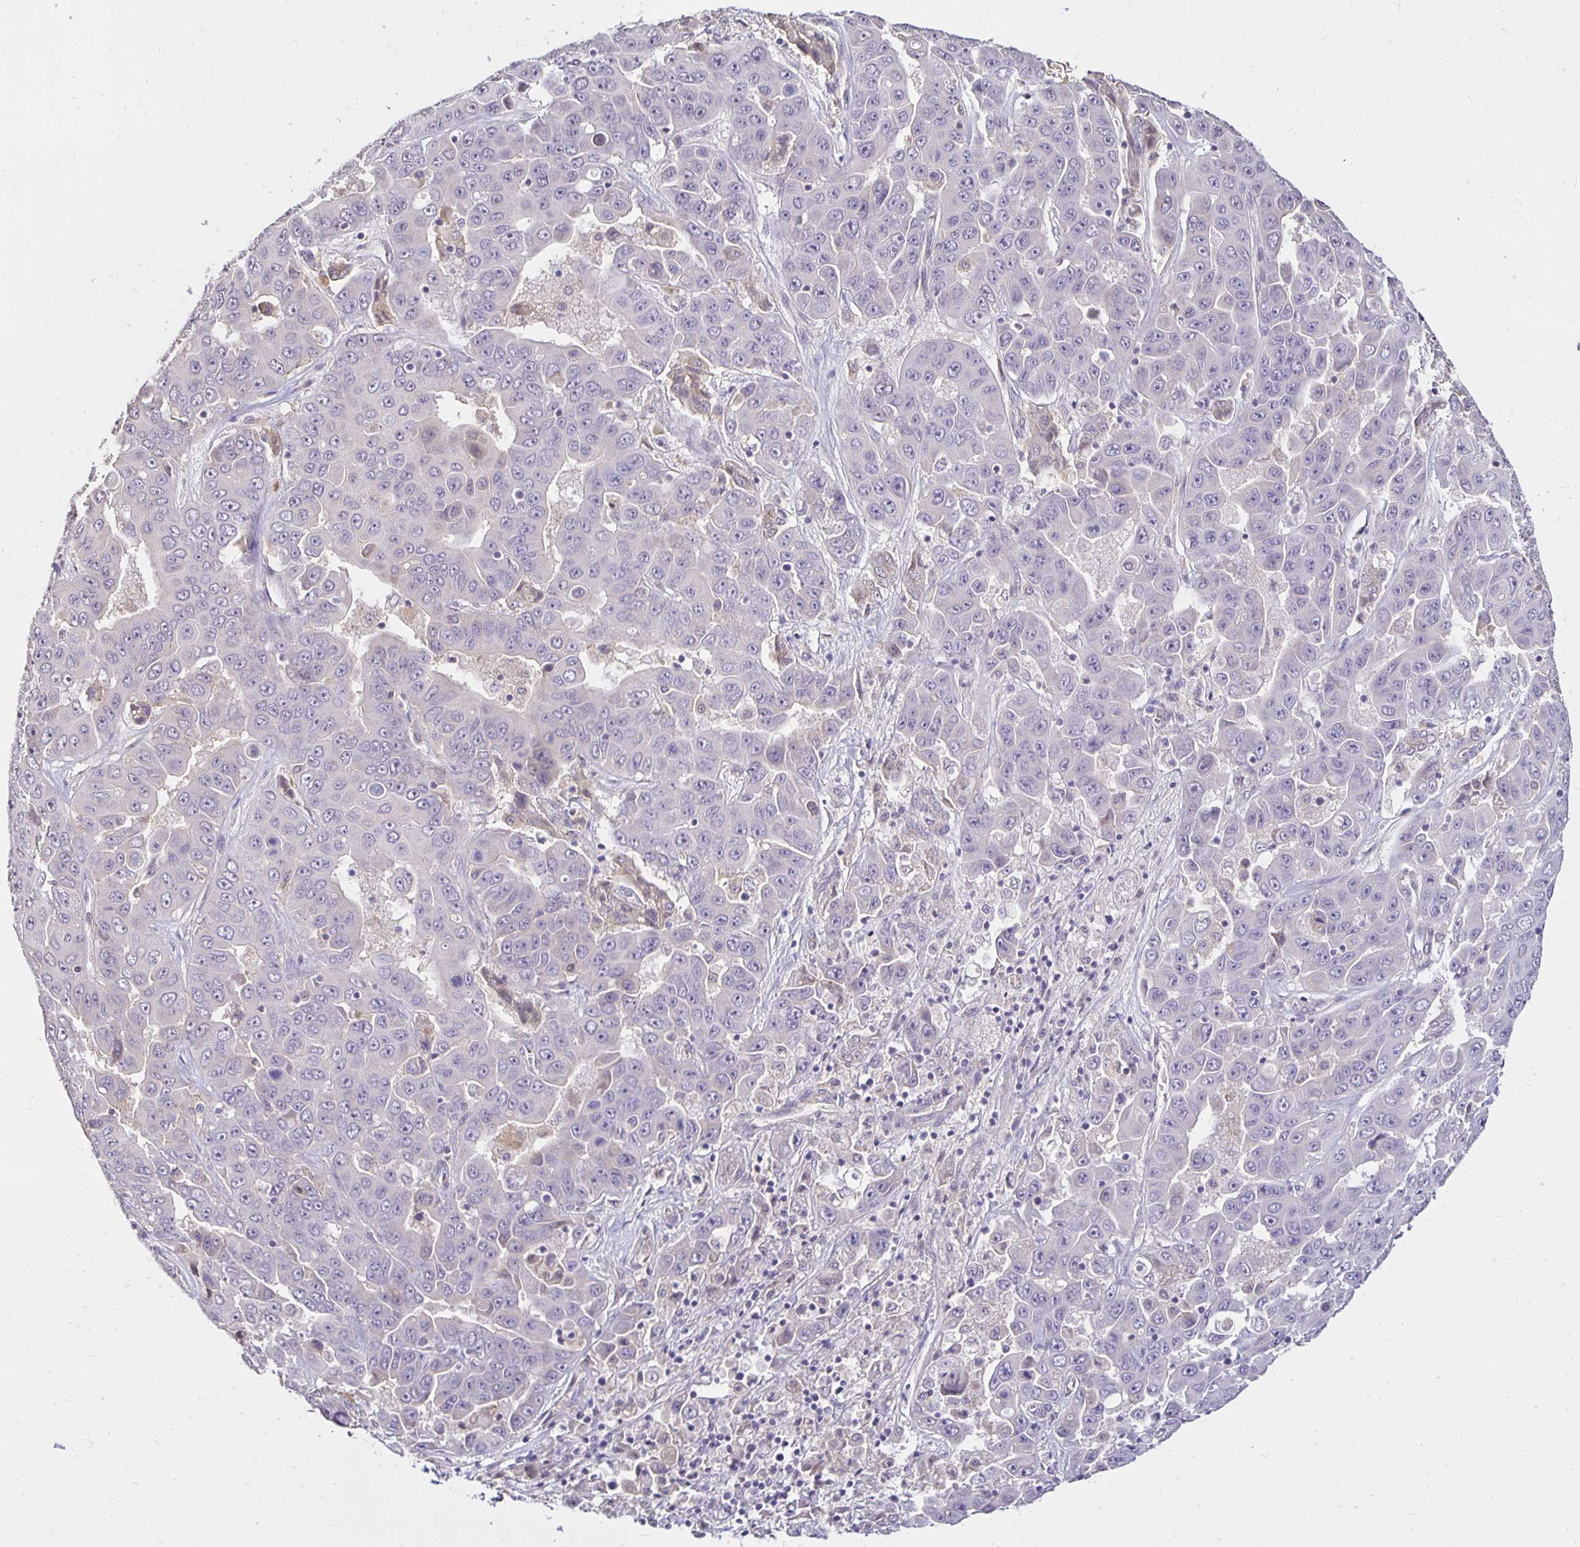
{"staining": {"intensity": "negative", "quantity": "none", "location": "none"}, "tissue": "liver cancer", "cell_type": "Tumor cells", "image_type": "cancer", "snomed": [{"axis": "morphology", "description": "Cholangiocarcinoma"}, {"axis": "topography", "description": "Liver"}], "caption": "Cholangiocarcinoma (liver) was stained to show a protein in brown. There is no significant staining in tumor cells.", "gene": "PNPLA3", "patient": {"sex": "female", "age": 52}}